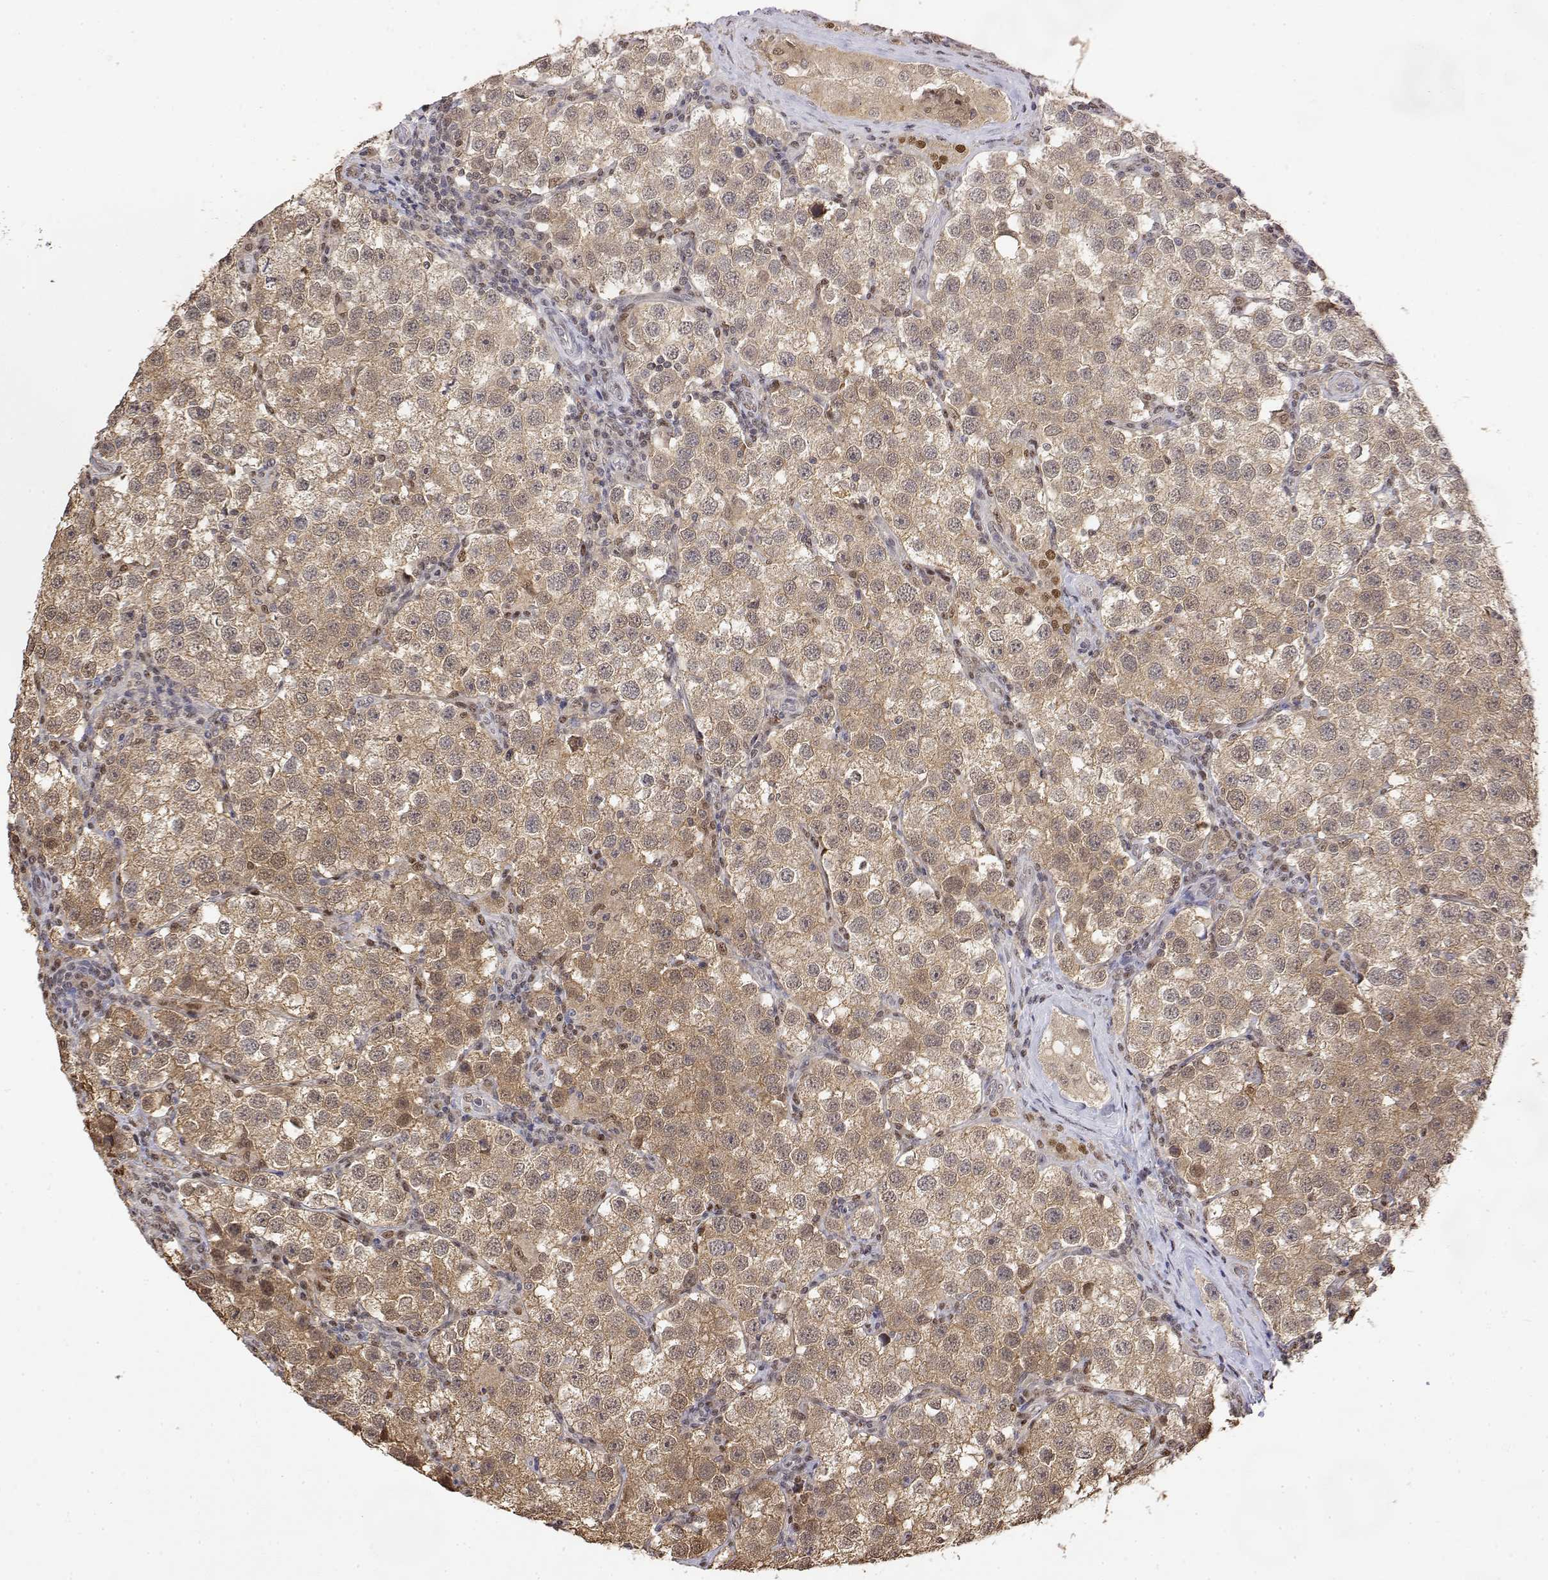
{"staining": {"intensity": "moderate", "quantity": ">75%", "location": "cytoplasmic/membranous"}, "tissue": "testis cancer", "cell_type": "Tumor cells", "image_type": "cancer", "snomed": [{"axis": "morphology", "description": "Seminoma, NOS"}, {"axis": "topography", "description": "Testis"}], "caption": "Moderate cytoplasmic/membranous positivity is appreciated in about >75% of tumor cells in seminoma (testis).", "gene": "TPI1", "patient": {"sex": "male", "age": 37}}